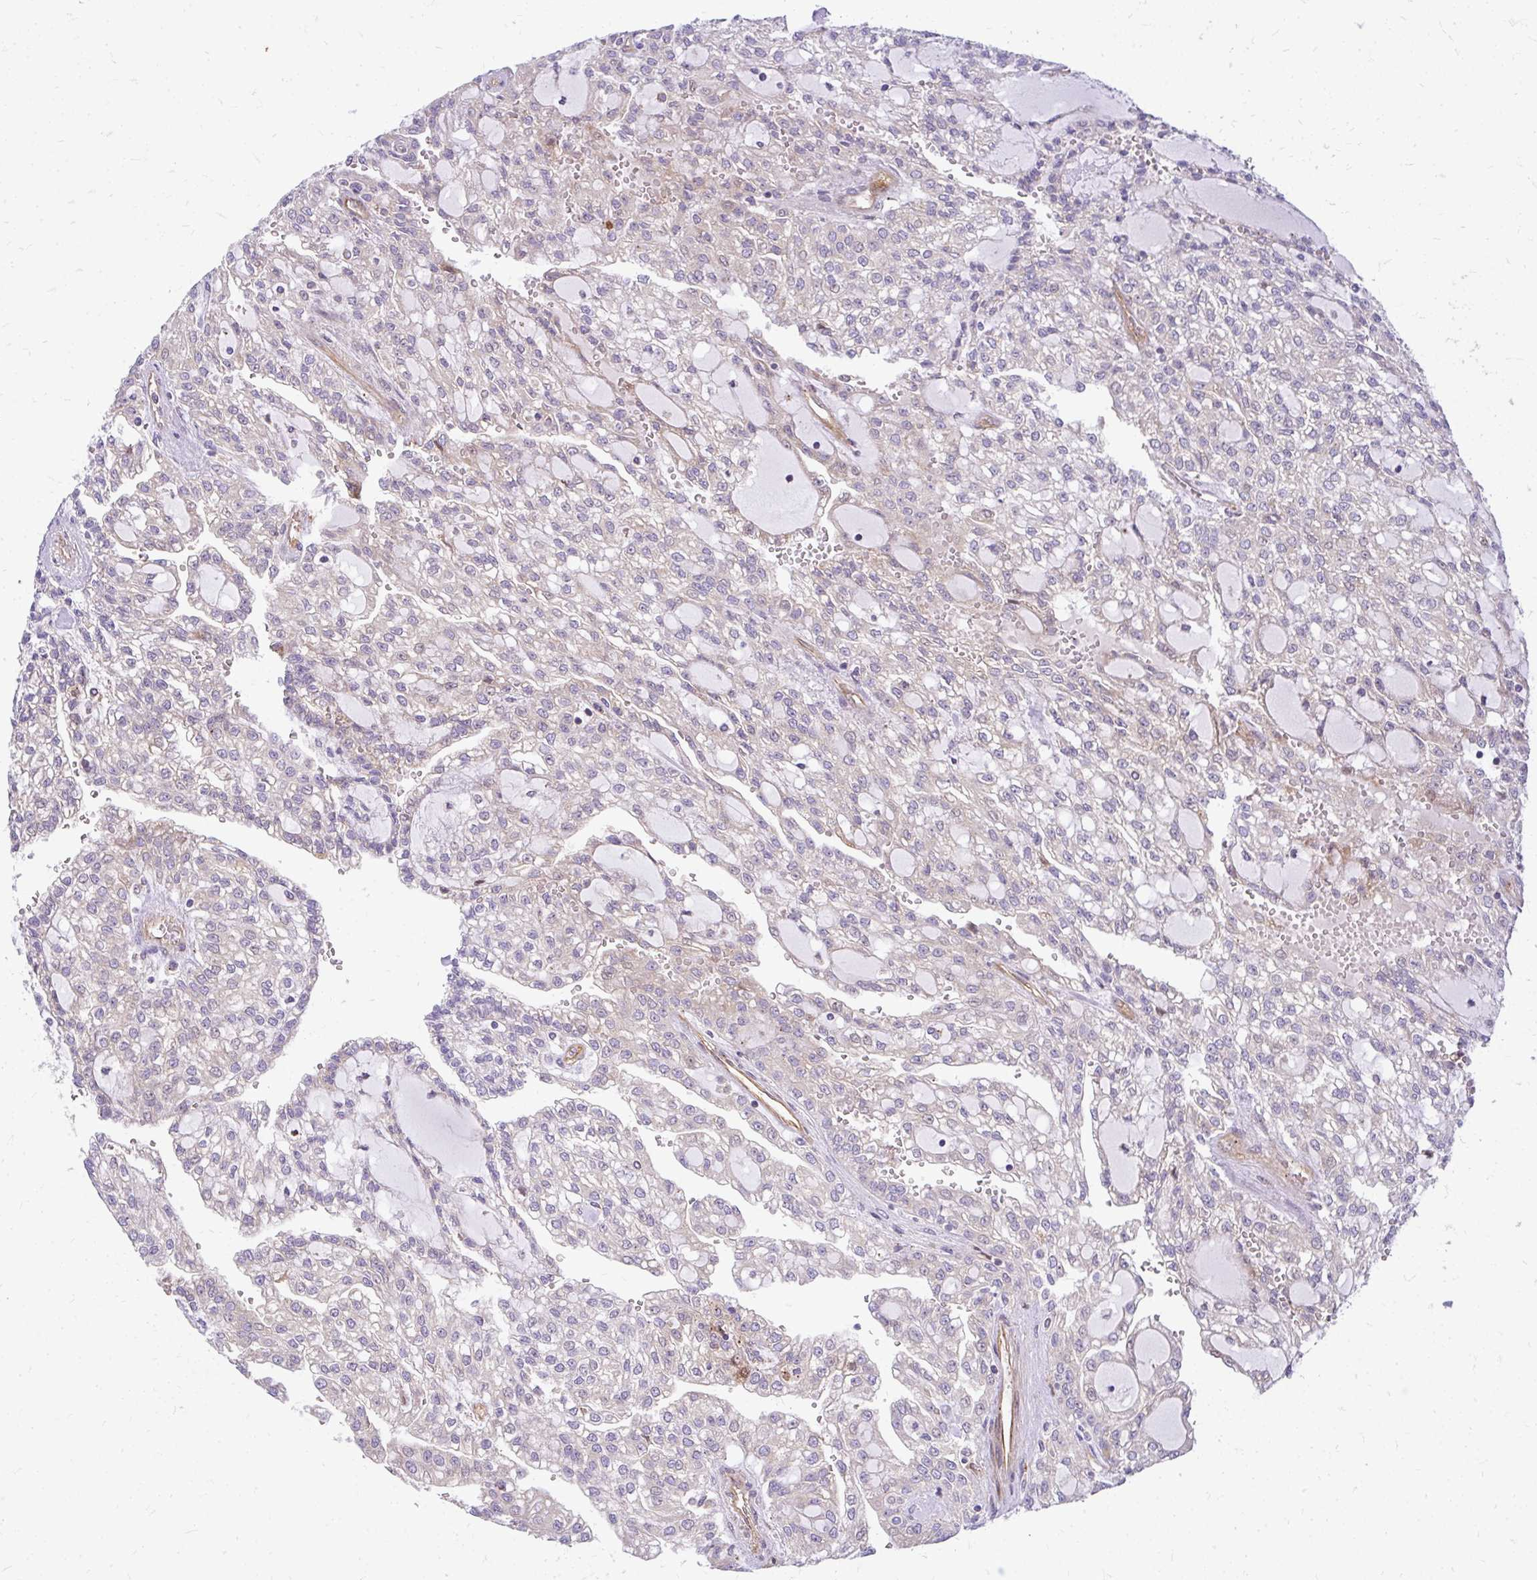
{"staining": {"intensity": "negative", "quantity": "none", "location": "none"}, "tissue": "renal cancer", "cell_type": "Tumor cells", "image_type": "cancer", "snomed": [{"axis": "morphology", "description": "Adenocarcinoma, NOS"}, {"axis": "topography", "description": "Kidney"}], "caption": "DAB (3,3'-diaminobenzidine) immunohistochemical staining of renal adenocarcinoma demonstrates no significant positivity in tumor cells.", "gene": "RSKR", "patient": {"sex": "male", "age": 63}}